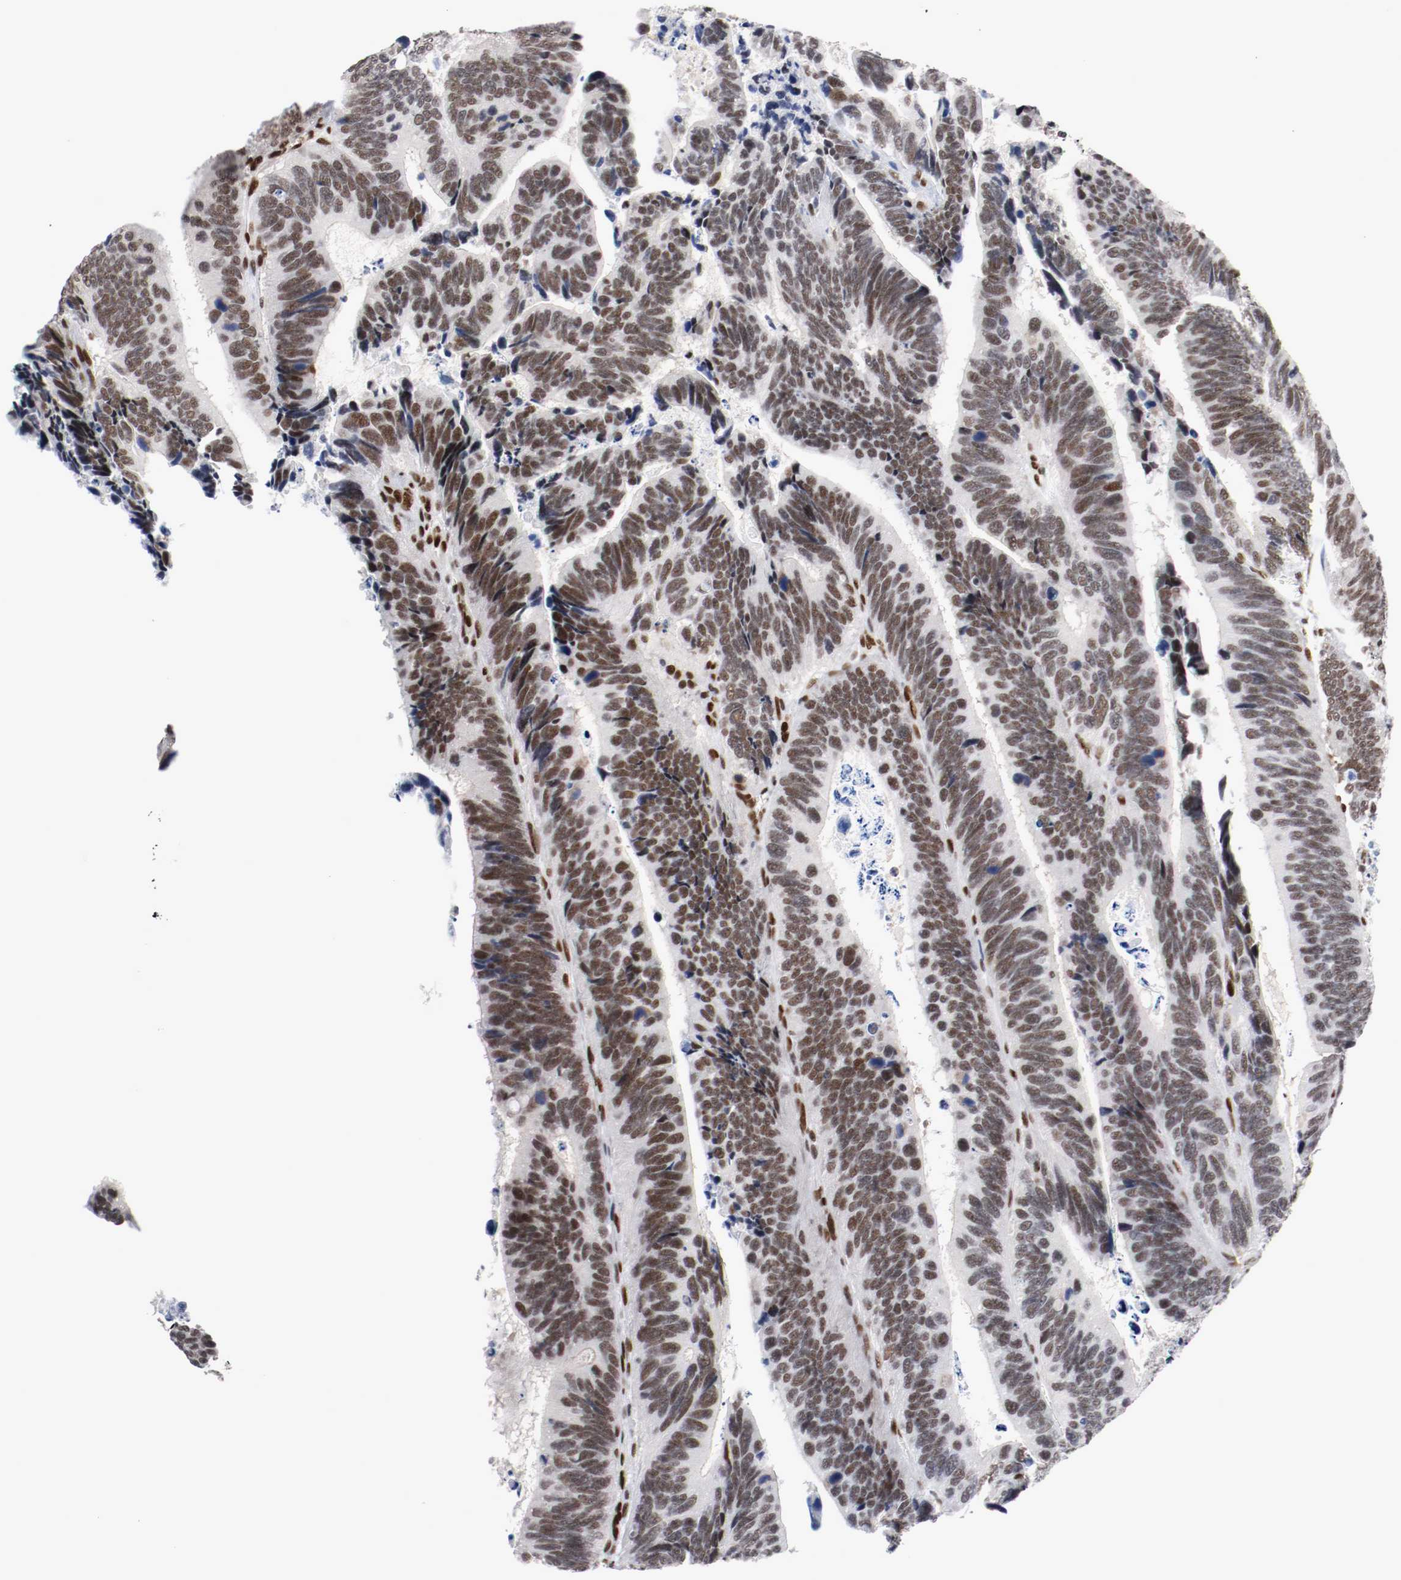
{"staining": {"intensity": "moderate", "quantity": ">75%", "location": "nuclear"}, "tissue": "colorectal cancer", "cell_type": "Tumor cells", "image_type": "cancer", "snomed": [{"axis": "morphology", "description": "Adenocarcinoma, NOS"}, {"axis": "topography", "description": "Colon"}], "caption": "An image showing moderate nuclear positivity in approximately >75% of tumor cells in colorectal adenocarcinoma, as visualized by brown immunohistochemical staining.", "gene": "MEF2D", "patient": {"sex": "male", "age": 72}}